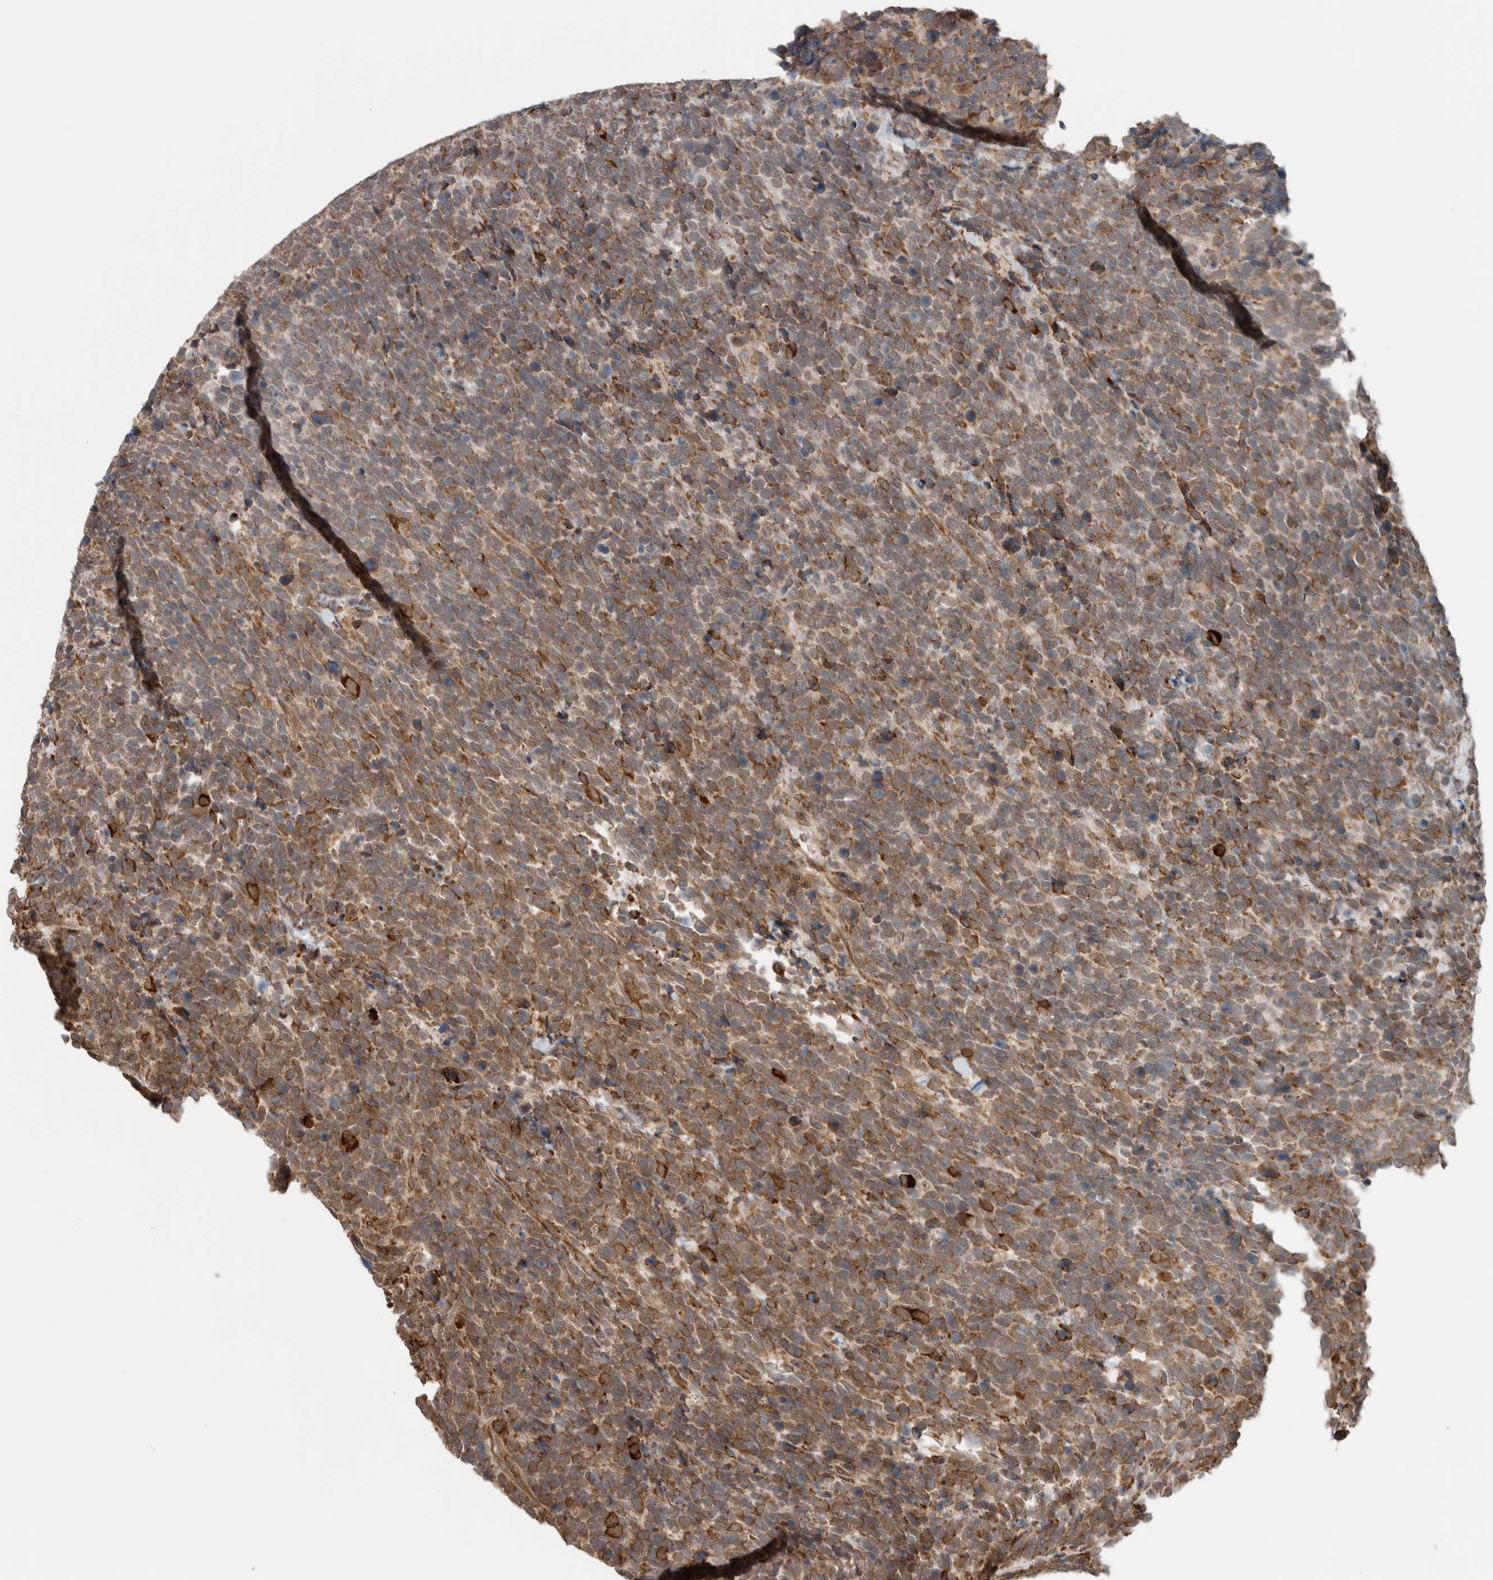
{"staining": {"intensity": "moderate", "quantity": "25%-75%", "location": "cytoplasmic/membranous"}, "tissue": "urothelial cancer", "cell_type": "Tumor cells", "image_type": "cancer", "snomed": [{"axis": "morphology", "description": "Urothelial carcinoma, High grade"}, {"axis": "topography", "description": "Urinary bladder"}], "caption": "A medium amount of moderate cytoplasmic/membranous staining is identified in approximately 25%-75% of tumor cells in high-grade urothelial carcinoma tissue.", "gene": "MS4A7", "patient": {"sex": "female", "age": 82}}